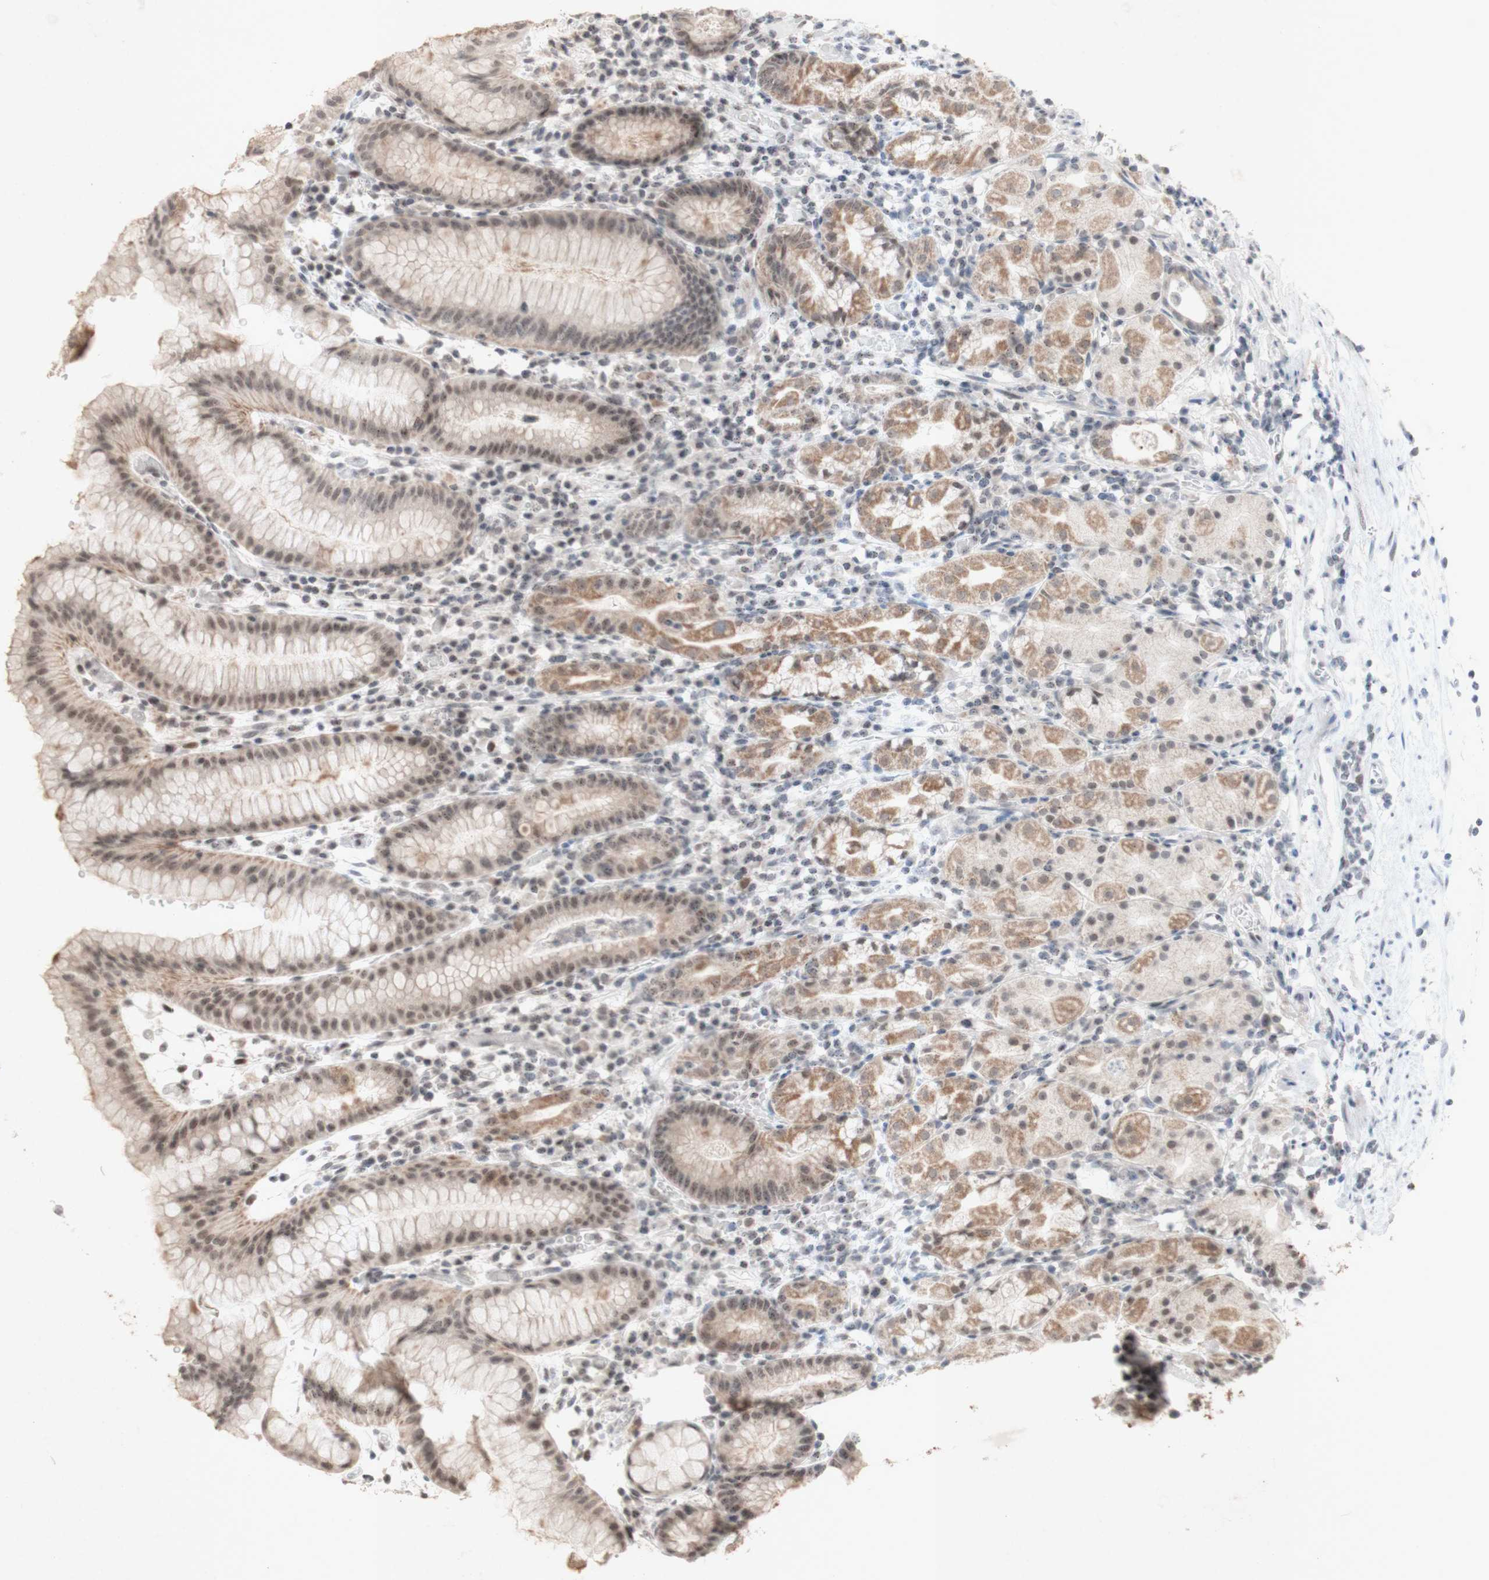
{"staining": {"intensity": "weak", "quantity": "25%-75%", "location": "cytoplasmic/membranous,nuclear"}, "tissue": "stomach", "cell_type": "Glandular cells", "image_type": "normal", "snomed": [{"axis": "morphology", "description": "Normal tissue, NOS"}, {"axis": "topography", "description": "Stomach"}, {"axis": "topography", "description": "Stomach, lower"}], "caption": "Human stomach stained with a brown dye reveals weak cytoplasmic/membranous,nuclear positive staining in approximately 25%-75% of glandular cells.", "gene": "CENPB", "patient": {"sex": "female", "age": 75}}